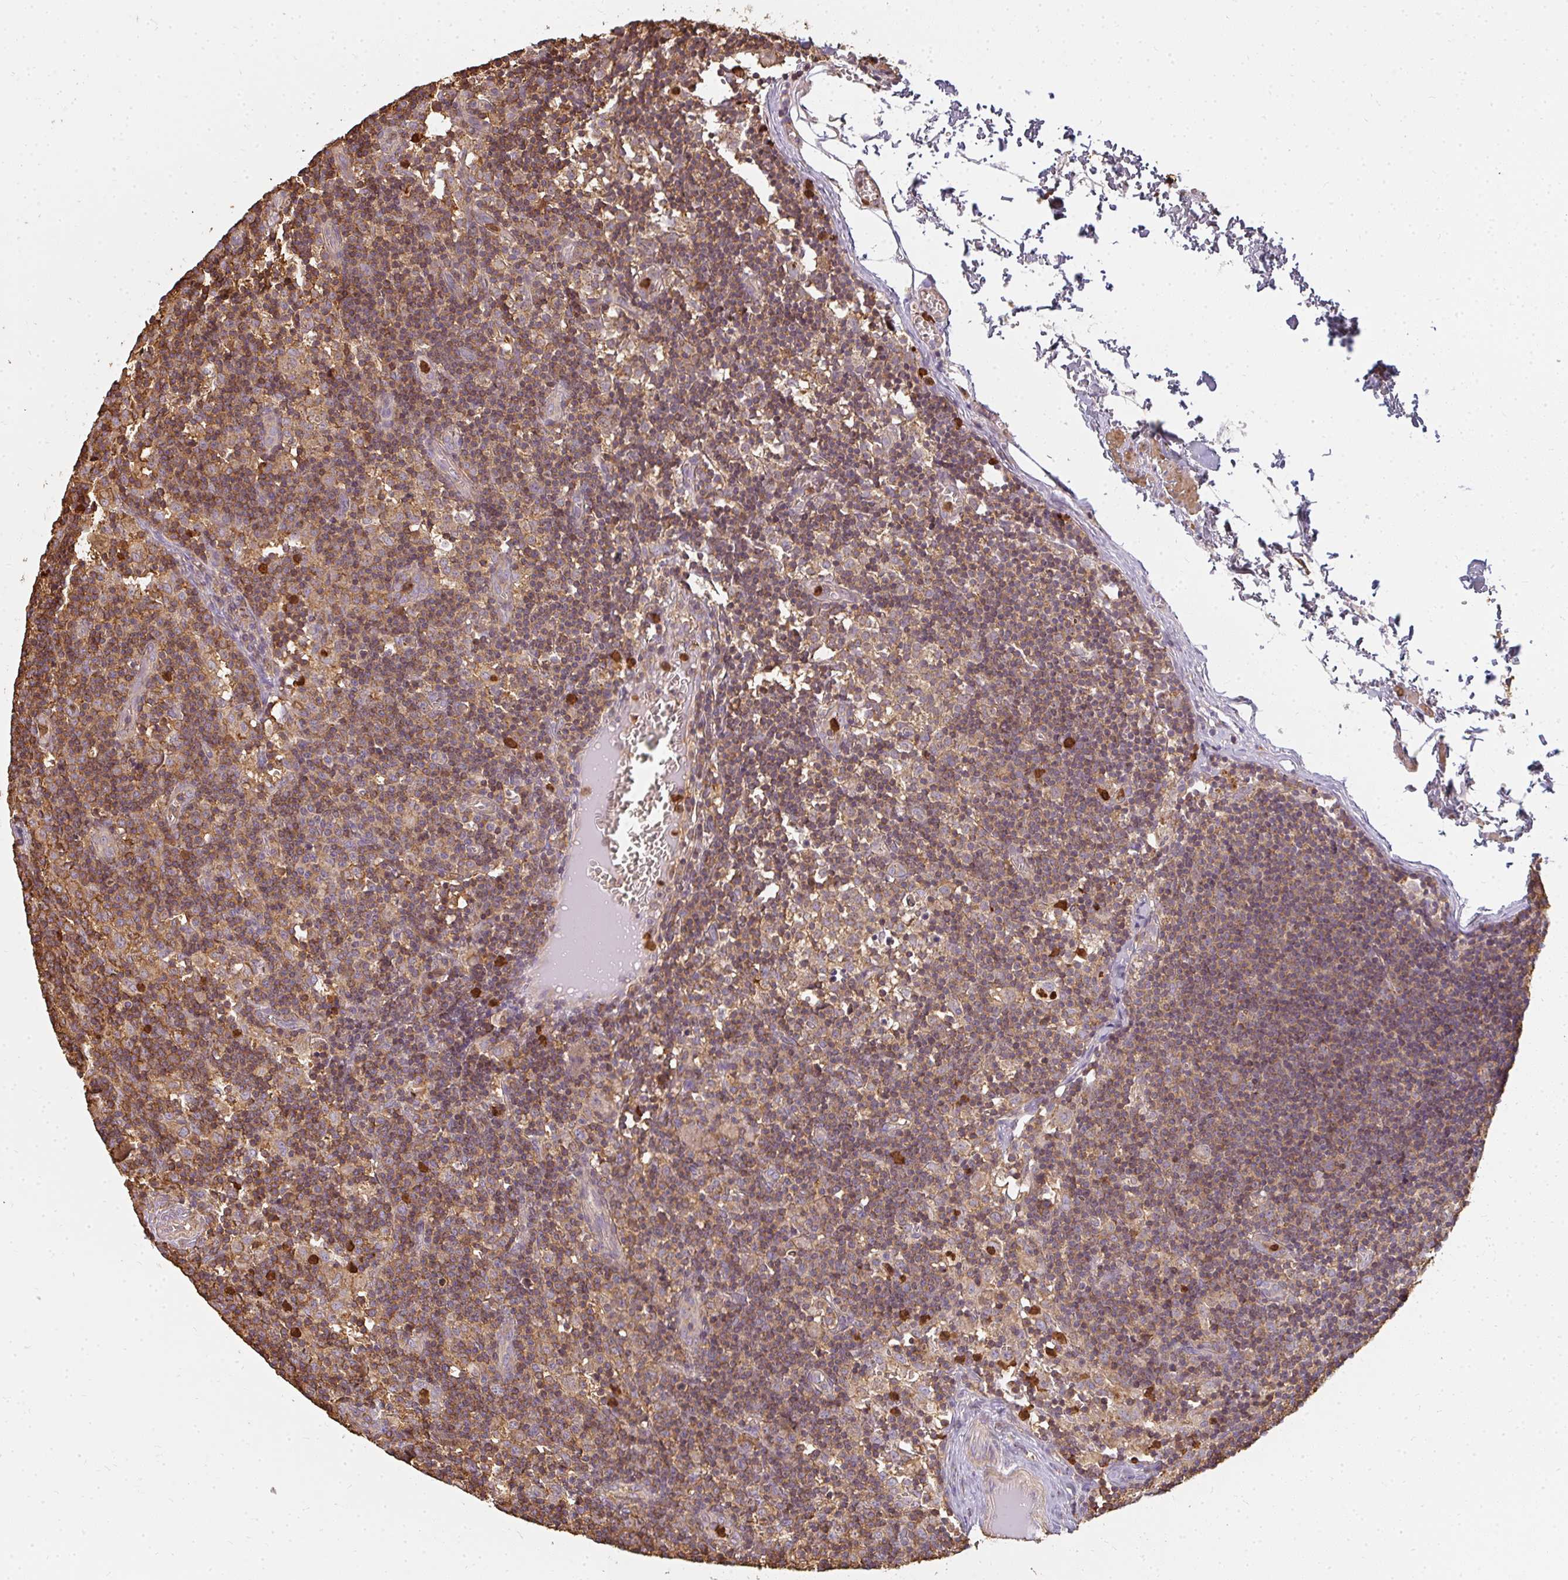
{"staining": {"intensity": "weak", "quantity": ">75%", "location": "cytoplasmic/membranous"}, "tissue": "lymph node", "cell_type": "Germinal center cells", "image_type": "normal", "snomed": [{"axis": "morphology", "description": "Normal tissue, NOS"}, {"axis": "topography", "description": "Lymph node"}], "caption": "Lymph node was stained to show a protein in brown. There is low levels of weak cytoplasmic/membranous staining in approximately >75% of germinal center cells. The protein is stained brown, and the nuclei are stained in blue (DAB IHC with brightfield microscopy, high magnification).", "gene": "CNTRL", "patient": {"sex": "female", "age": 45}}